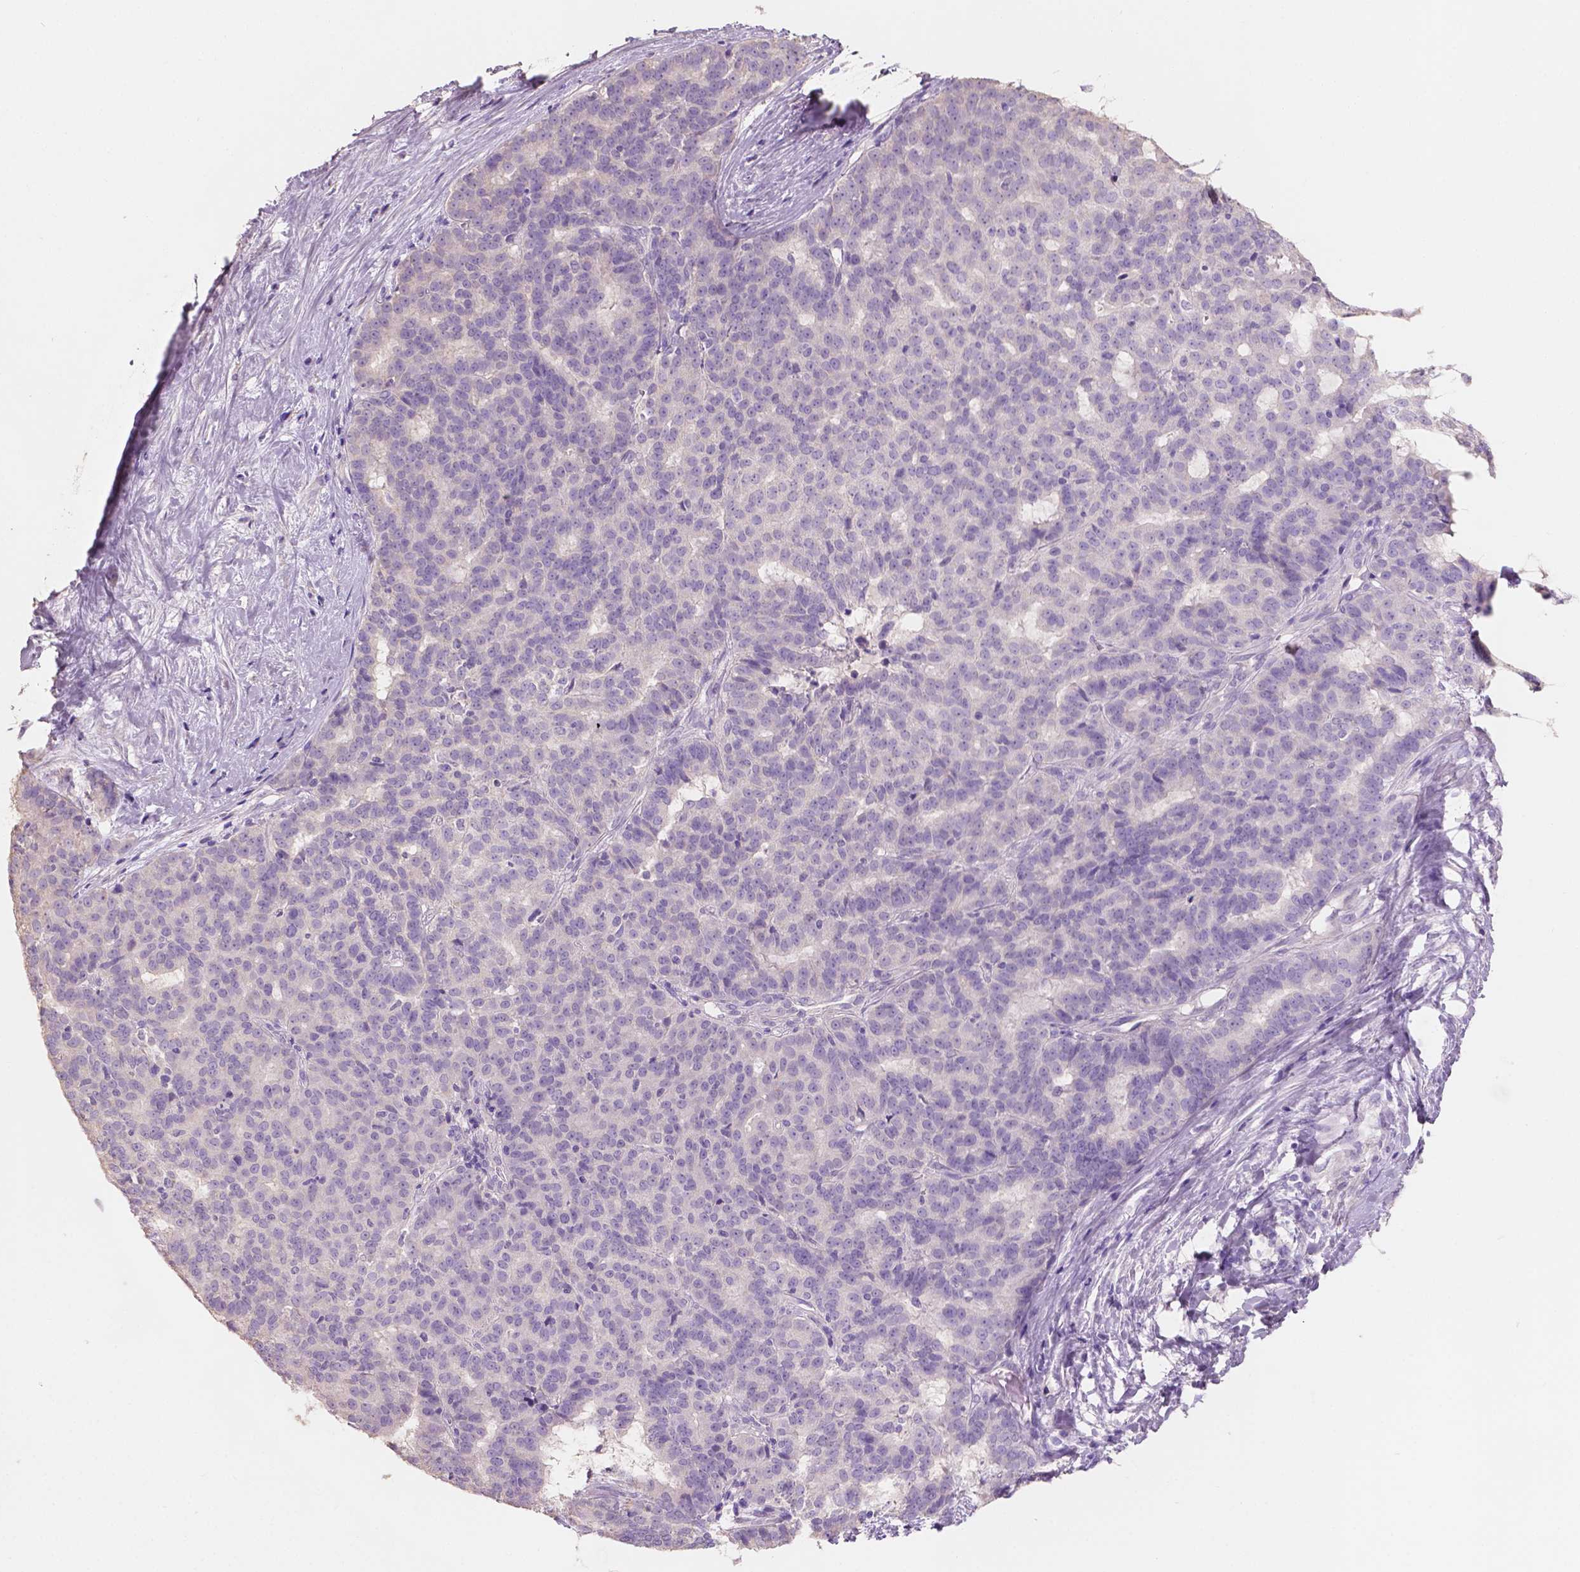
{"staining": {"intensity": "negative", "quantity": "none", "location": "none"}, "tissue": "liver cancer", "cell_type": "Tumor cells", "image_type": "cancer", "snomed": [{"axis": "morphology", "description": "Cholangiocarcinoma"}, {"axis": "topography", "description": "Liver"}], "caption": "This is an IHC histopathology image of liver cholangiocarcinoma. There is no expression in tumor cells.", "gene": "SBSN", "patient": {"sex": "female", "age": 47}}